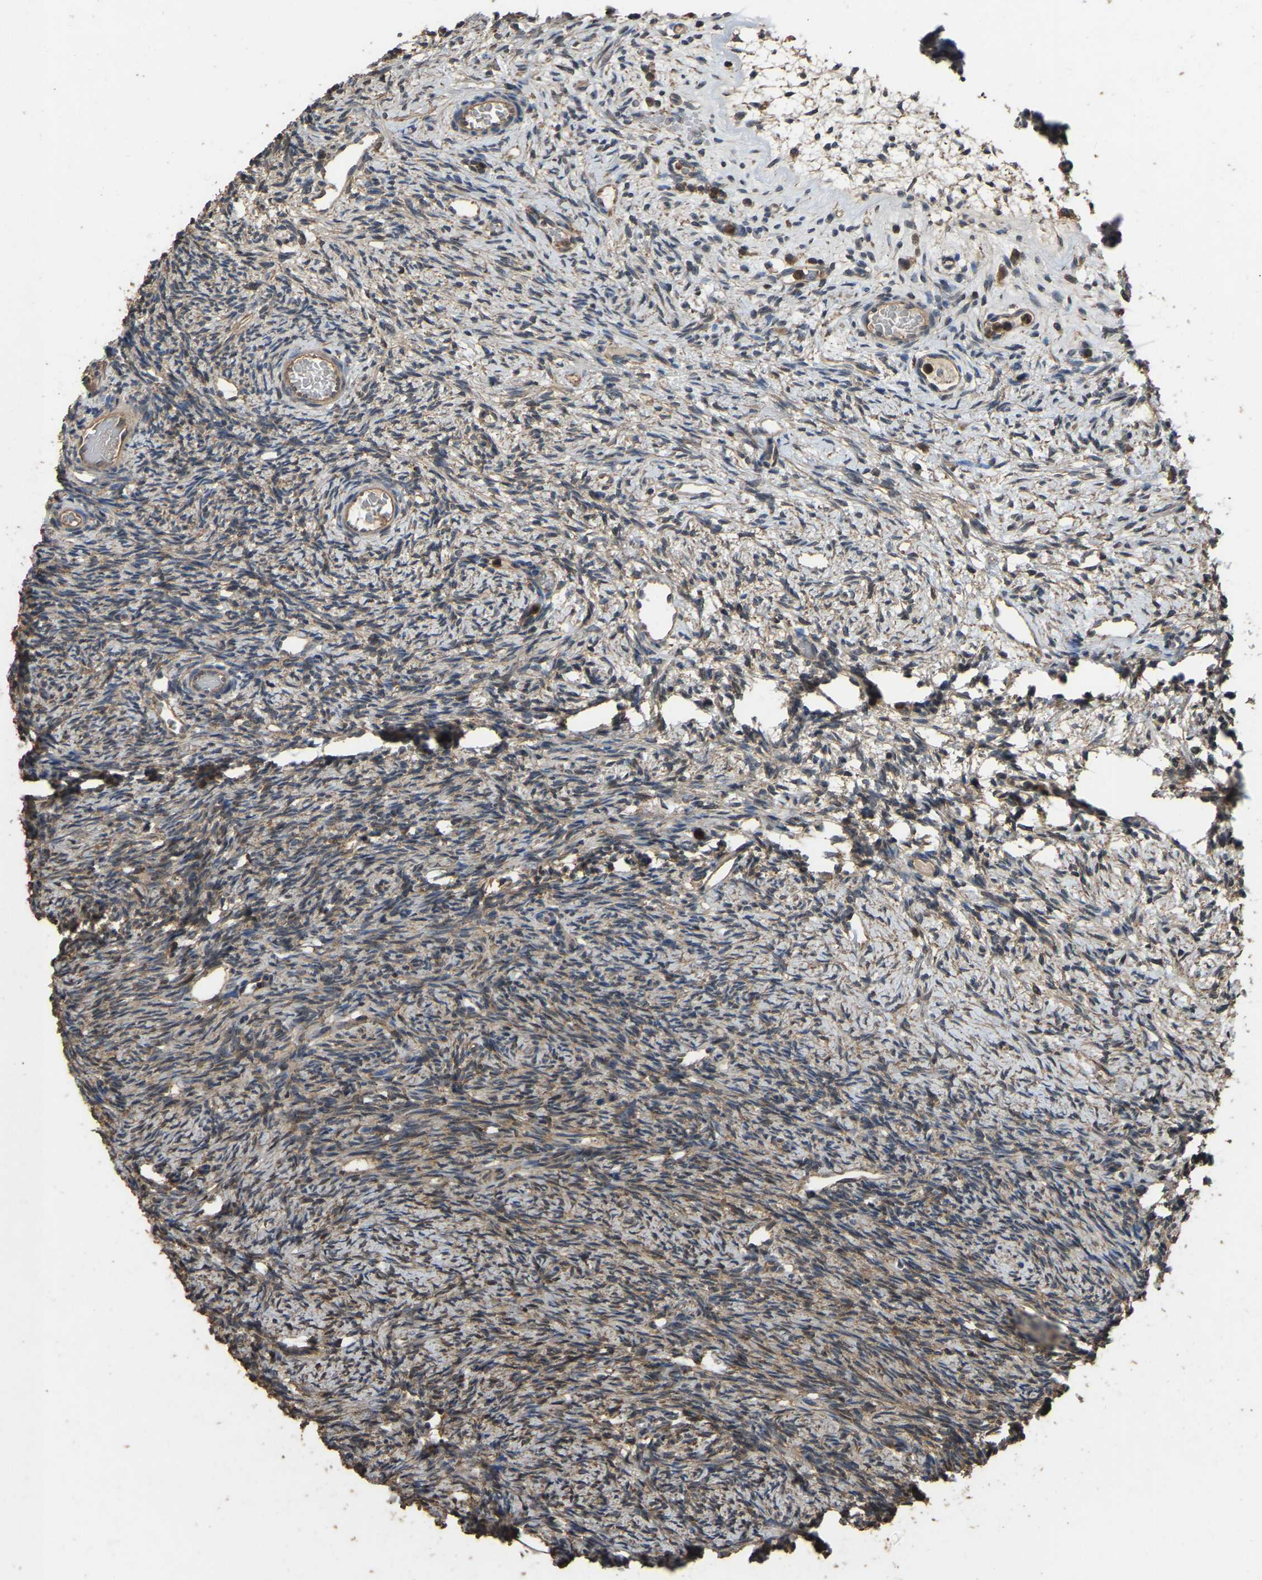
{"staining": {"intensity": "strong", "quantity": ">75%", "location": "cytoplasmic/membranous"}, "tissue": "ovary", "cell_type": "Follicle cells", "image_type": "normal", "snomed": [{"axis": "morphology", "description": "Normal tissue, NOS"}, {"axis": "topography", "description": "Ovary"}], "caption": "Protein staining shows strong cytoplasmic/membranous positivity in approximately >75% of follicle cells in unremarkable ovary.", "gene": "FHIT", "patient": {"sex": "female", "age": 33}}